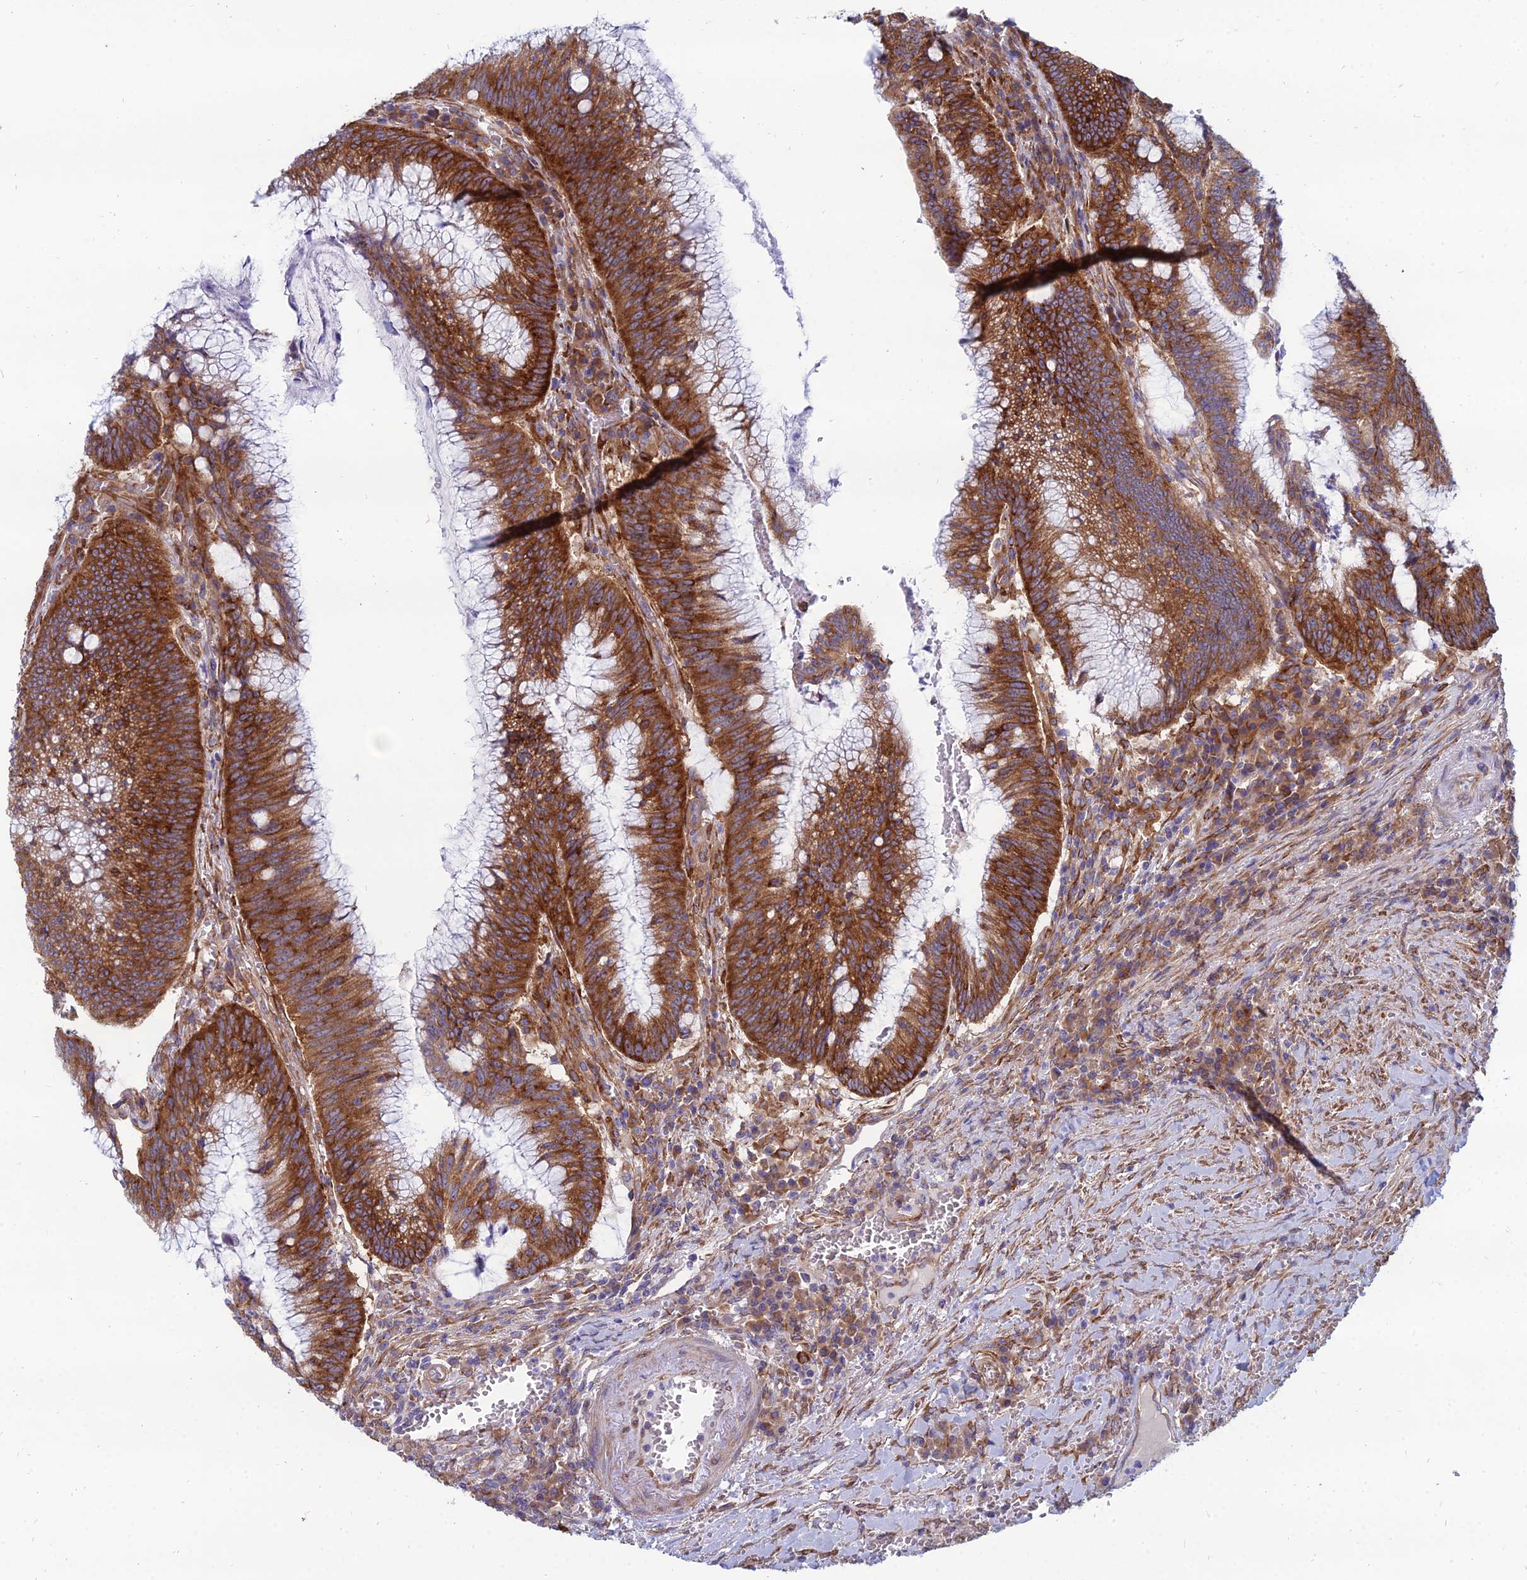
{"staining": {"intensity": "strong", "quantity": ">75%", "location": "cytoplasmic/membranous"}, "tissue": "colorectal cancer", "cell_type": "Tumor cells", "image_type": "cancer", "snomed": [{"axis": "morphology", "description": "Adenocarcinoma, NOS"}, {"axis": "topography", "description": "Rectum"}], "caption": "Brown immunohistochemical staining in colorectal cancer (adenocarcinoma) displays strong cytoplasmic/membranous positivity in about >75% of tumor cells.", "gene": "TXLNA", "patient": {"sex": "female", "age": 77}}